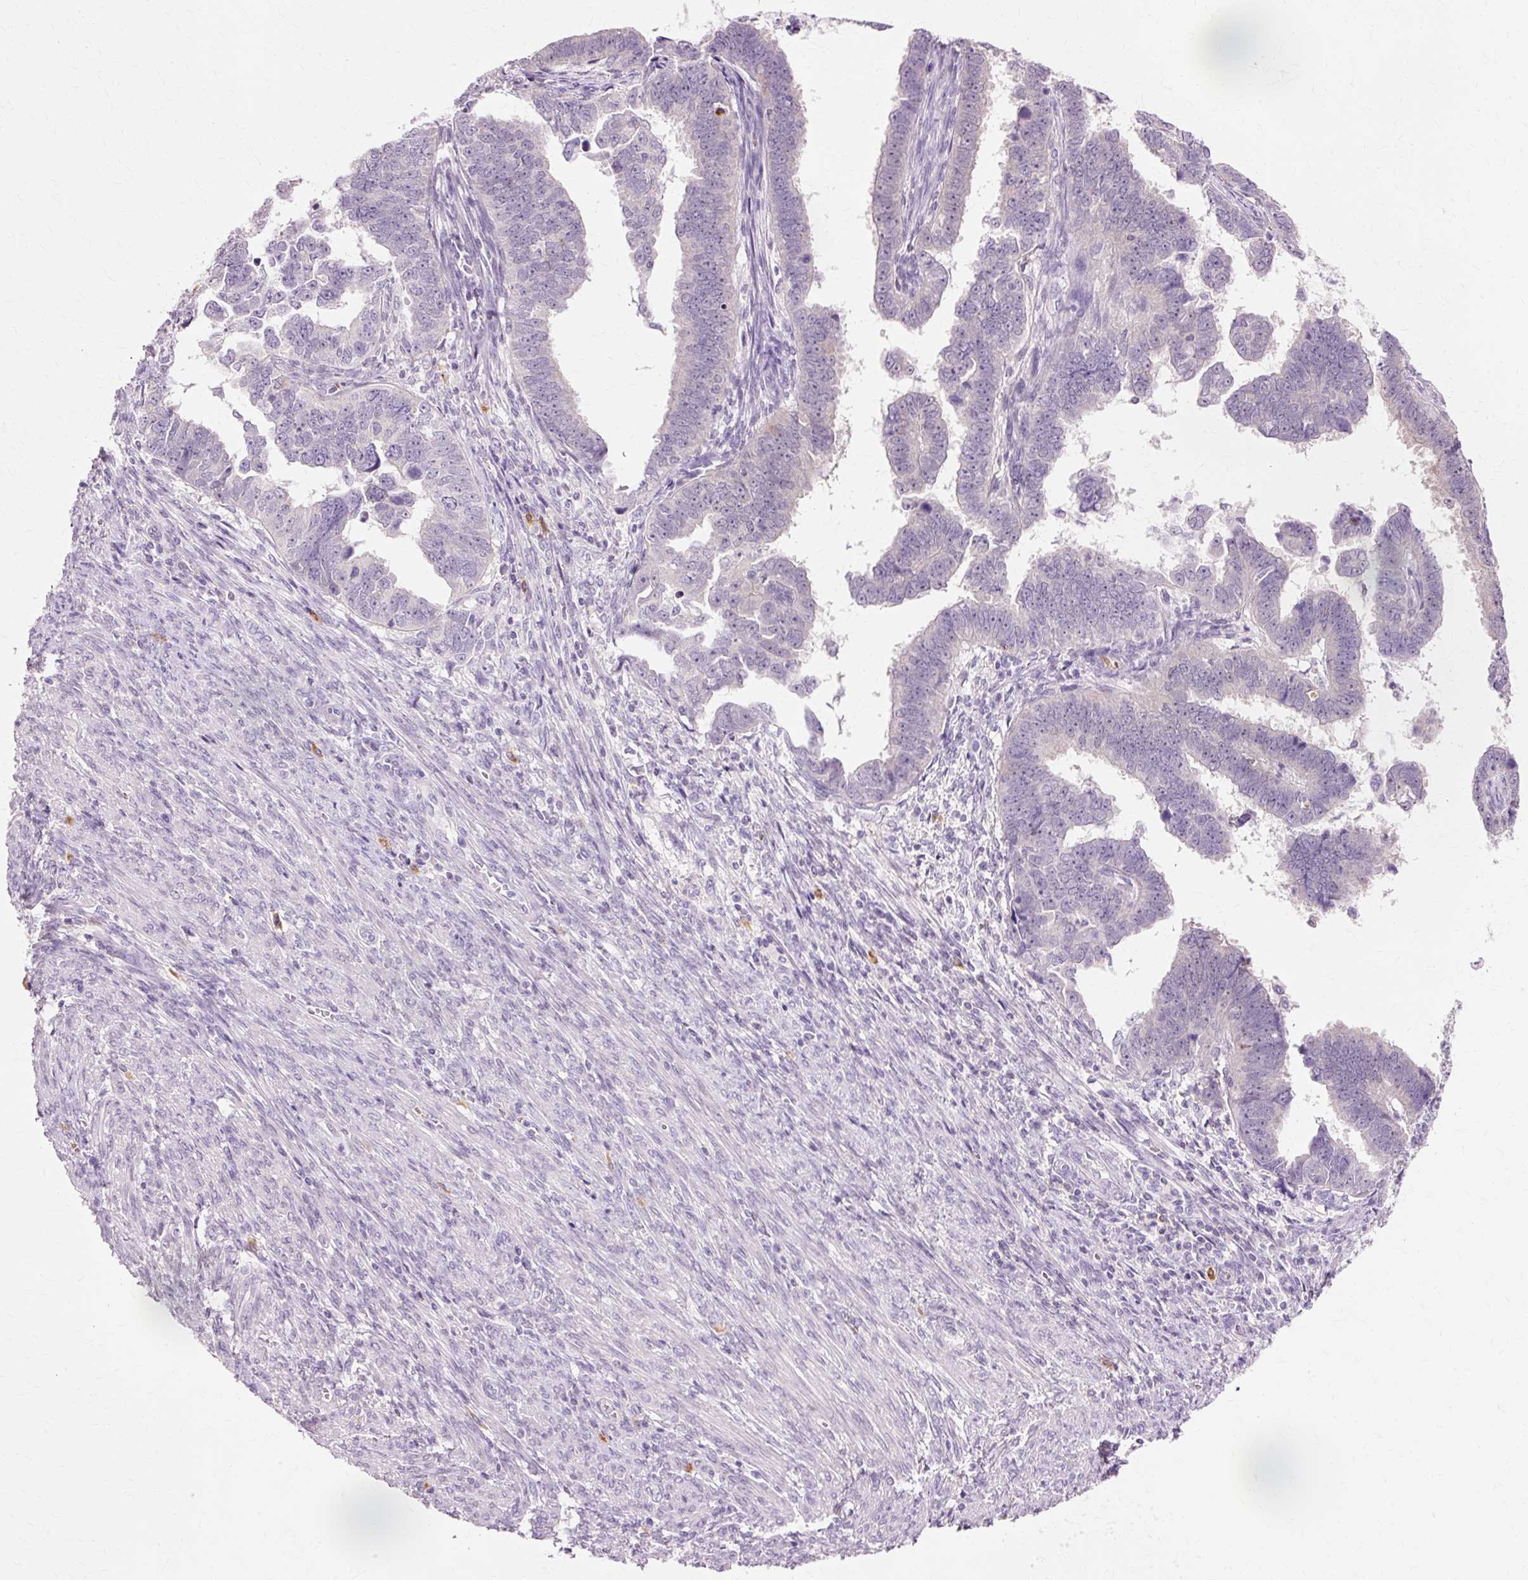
{"staining": {"intensity": "negative", "quantity": "none", "location": "none"}, "tissue": "endometrial cancer", "cell_type": "Tumor cells", "image_type": "cancer", "snomed": [{"axis": "morphology", "description": "Adenocarcinoma, NOS"}, {"axis": "topography", "description": "Endometrium"}], "caption": "Micrograph shows no significant protein positivity in tumor cells of endometrial cancer.", "gene": "VN1R2", "patient": {"sex": "female", "age": 75}}